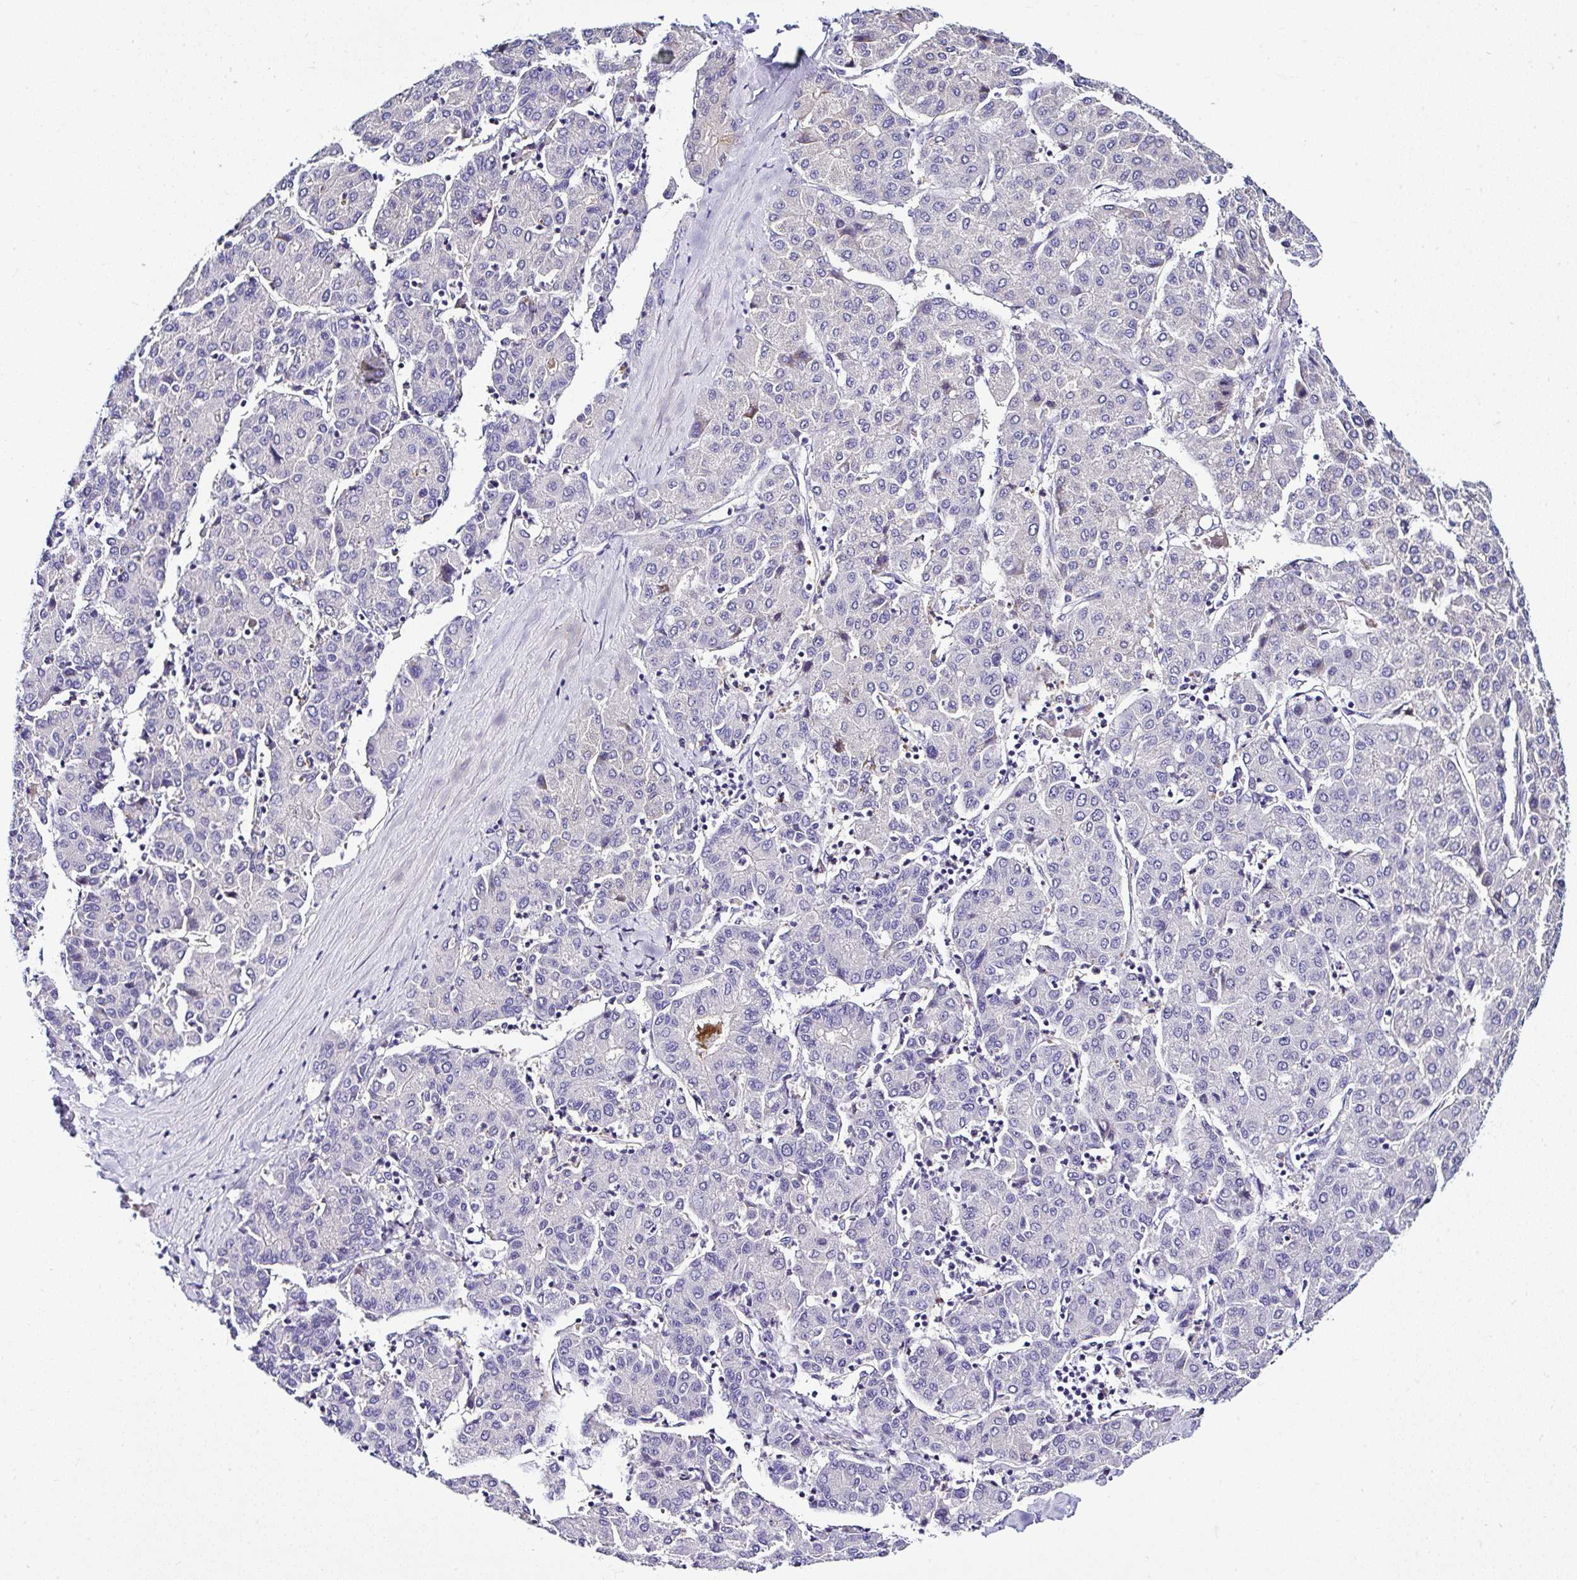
{"staining": {"intensity": "negative", "quantity": "none", "location": "none"}, "tissue": "liver cancer", "cell_type": "Tumor cells", "image_type": "cancer", "snomed": [{"axis": "morphology", "description": "Carcinoma, Hepatocellular, NOS"}, {"axis": "topography", "description": "Liver"}], "caption": "Tumor cells are negative for brown protein staining in hepatocellular carcinoma (liver). Nuclei are stained in blue.", "gene": "DEPDC5", "patient": {"sex": "male", "age": 65}}